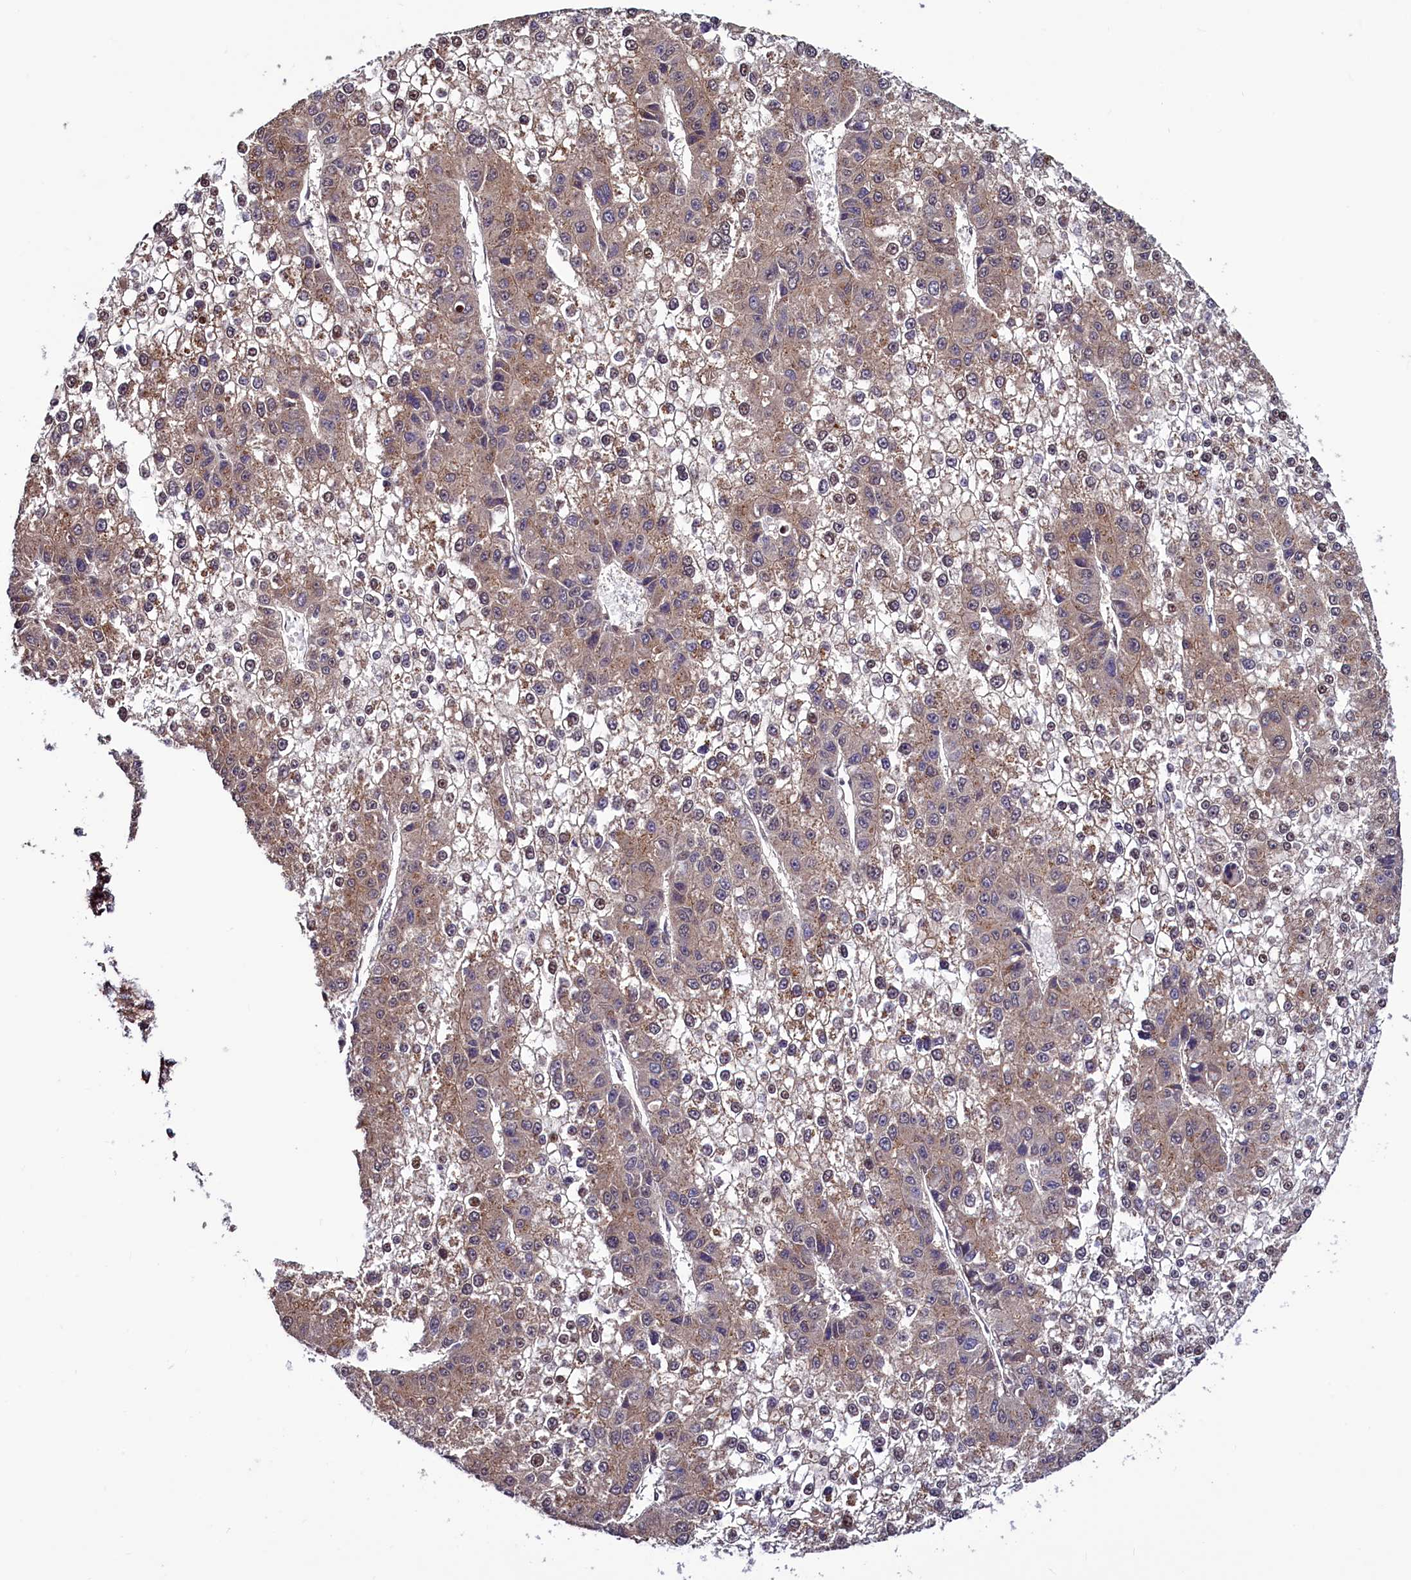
{"staining": {"intensity": "moderate", "quantity": ">75%", "location": "cytoplasmic/membranous,nuclear"}, "tissue": "liver cancer", "cell_type": "Tumor cells", "image_type": "cancer", "snomed": [{"axis": "morphology", "description": "Carcinoma, Hepatocellular, NOS"}, {"axis": "topography", "description": "Liver"}], "caption": "Liver hepatocellular carcinoma tissue displays moderate cytoplasmic/membranous and nuclear staining in about >75% of tumor cells The protein of interest is stained brown, and the nuclei are stained in blue (DAB (3,3'-diaminobenzidine) IHC with brightfield microscopy, high magnification).", "gene": "SEC24C", "patient": {"sex": "female", "age": 73}}